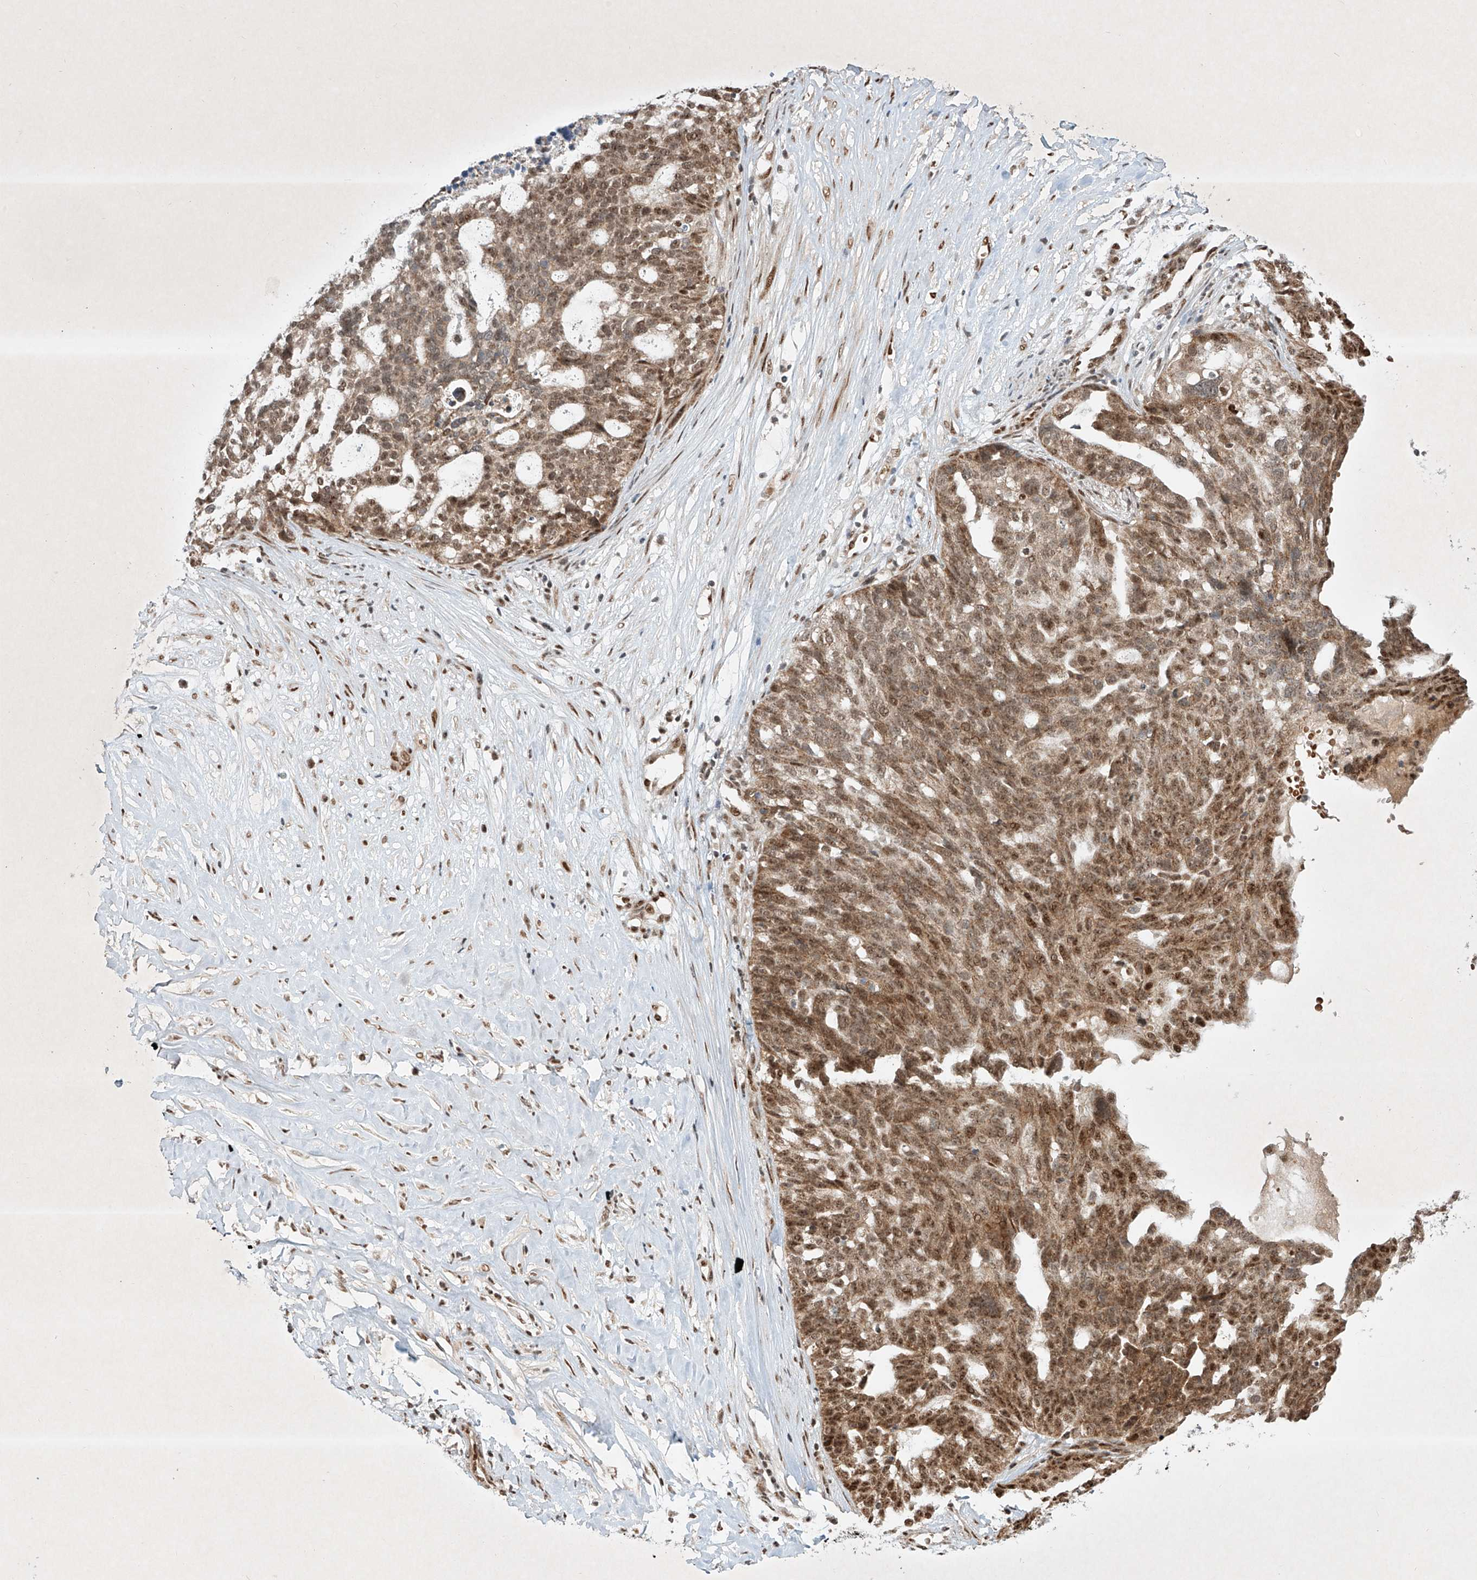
{"staining": {"intensity": "moderate", "quantity": ">75%", "location": "cytoplasmic/membranous,nuclear"}, "tissue": "ovarian cancer", "cell_type": "Tumor cells", "image_type": "cancer", "snomed": [{"axis": "morphology", "description": "Cystadenocarcinoma, serous, NOS"}, {"axis": "topography", "description": "Ovary"}], "caption": "Ovarian serous cystadenocarcinoma stained for a protein (brown) shows moderate cytoplasmic/membranous and nuclear positive expression in about >75% of tumor cells.", "gene": "EPG5", "patient": {"sex": "female", "age": 59}}